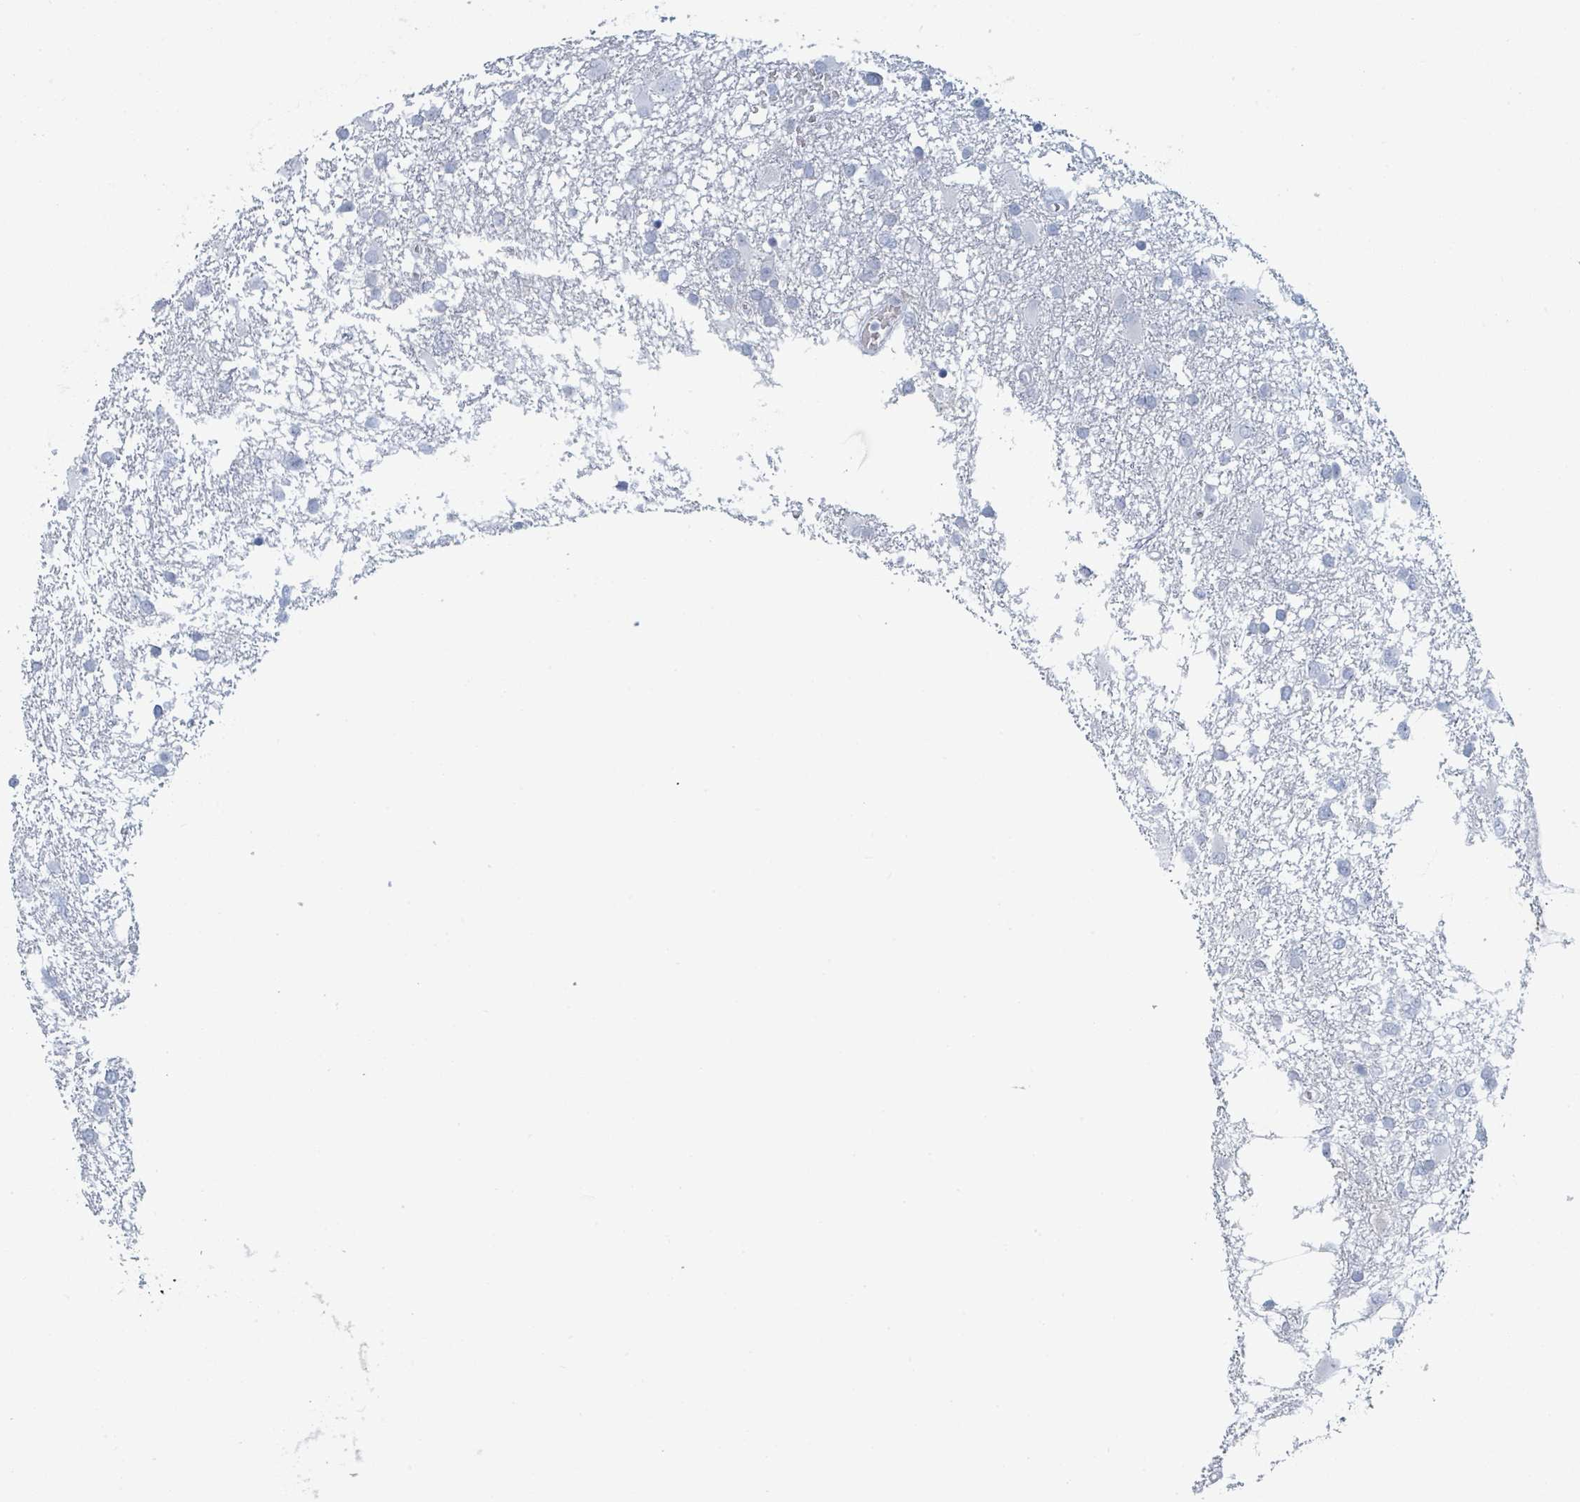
{"staining": {"intensity": "negative", "quantity": "none", "location": "none"}, "tissue": "glioma", "cell_type": "Tumor cells", "image_type": "cancer", "snomed": [{"axis": "morphology", "description": "Glioma, malignant, High grade"}, {"axis": "topography", "description": "Brain"}], "caption": "Malignant glioma (high-grade) was stained to show a protein in brown. There is no significant staining in tumor cells.", "gene": "VPS13D", "patient": {"sex": "male", "age": 61}}